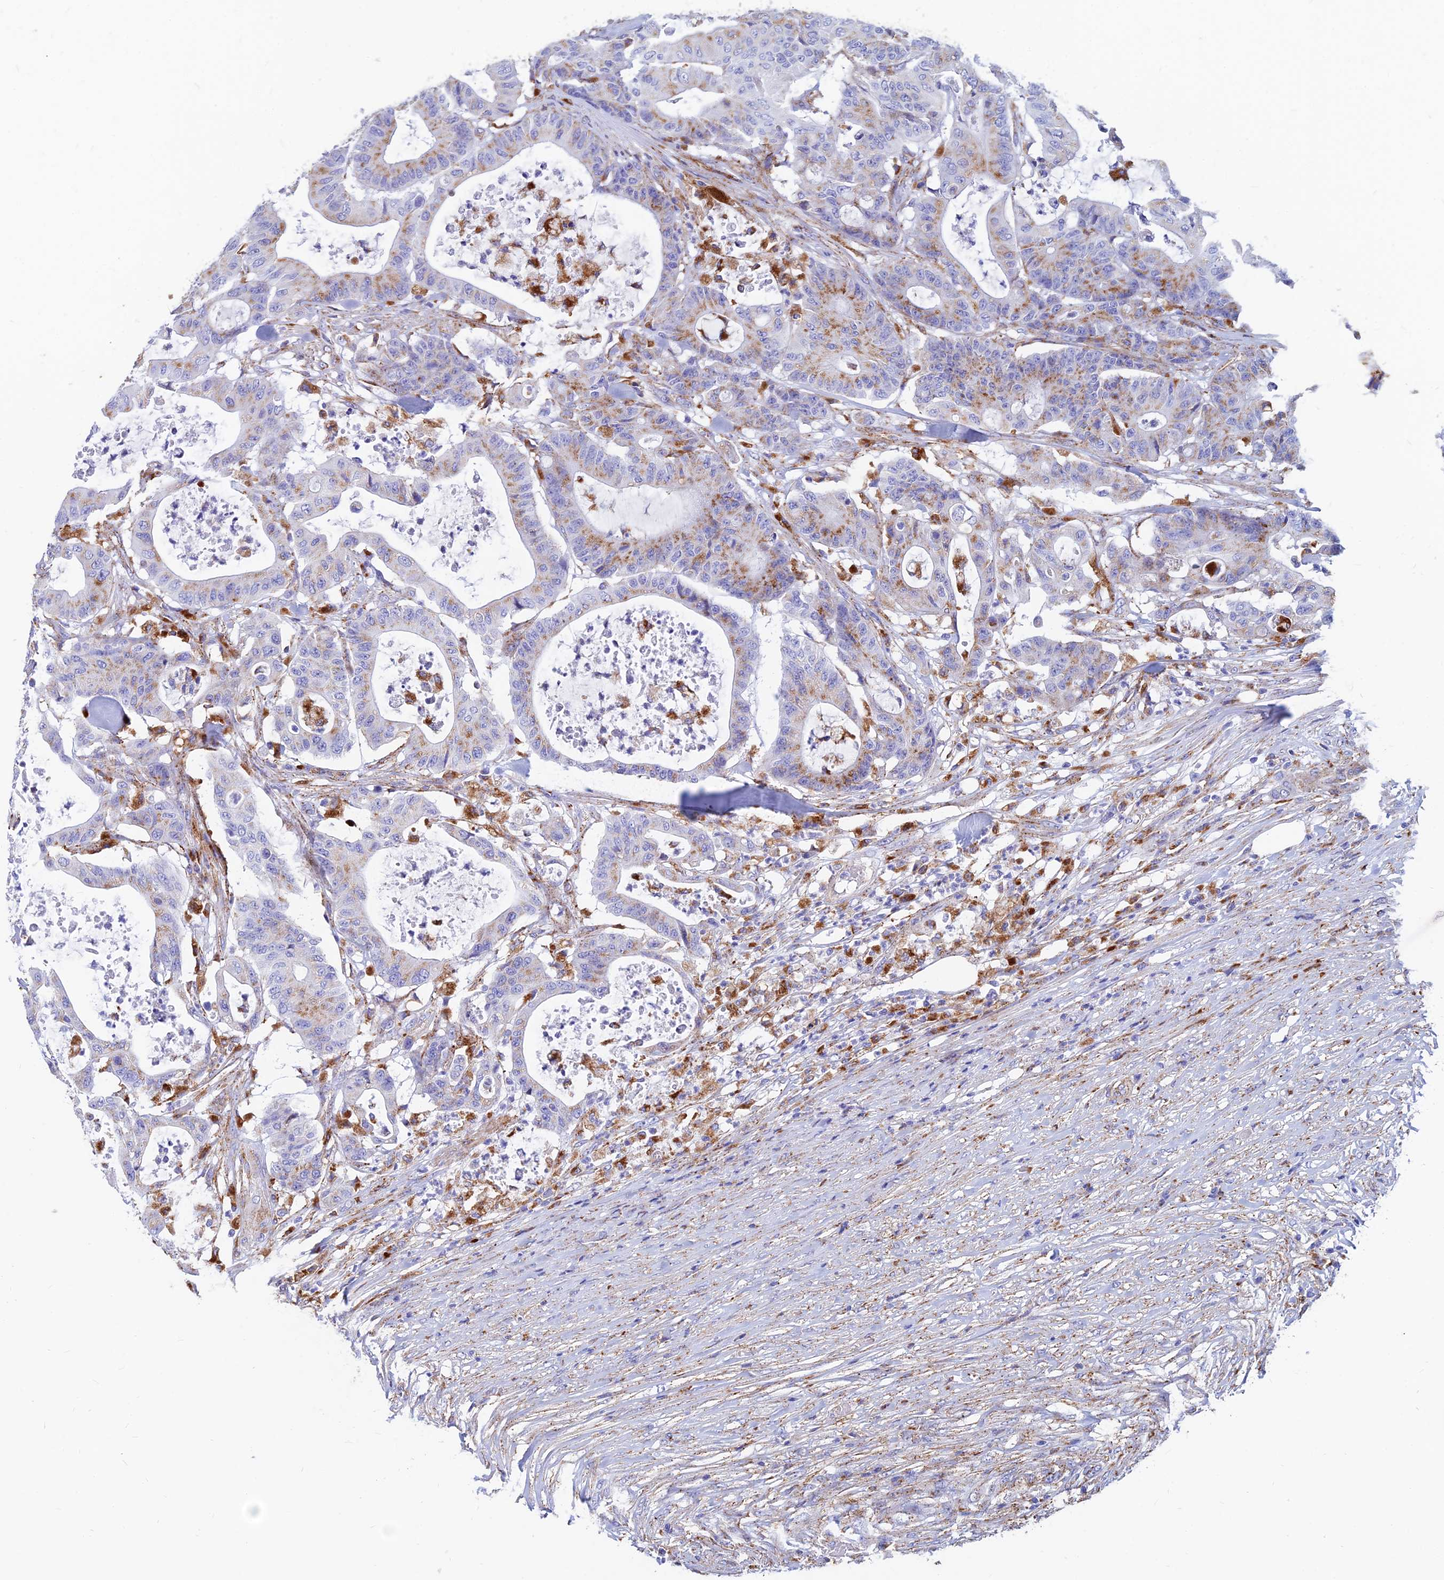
{"staining": {"intensity": "moderate", "quantity": "25%-75%", "location": "cytoplasmic/membranous"}, "tissue": "colorectal cancer", "cell_type": "Tumor cells", "image_type": "cancer", "snomed": [{"axis": "morphology", "description": "Adenocarcinoma, NOS"}, {"axis": "topography", "description": "Colon"}], "caption": "A high-resolution micrograph shows IHC staining of colorectal cancer, which exhibits moderate cytoplasmic/membranous positivity in approximately 25%-75% of tumor cells. (DAB IHC, brown staining for protein, blue staining for nuclei).", "gene": "SPNS1", "patient": {"sex": "female", "age": 84}}